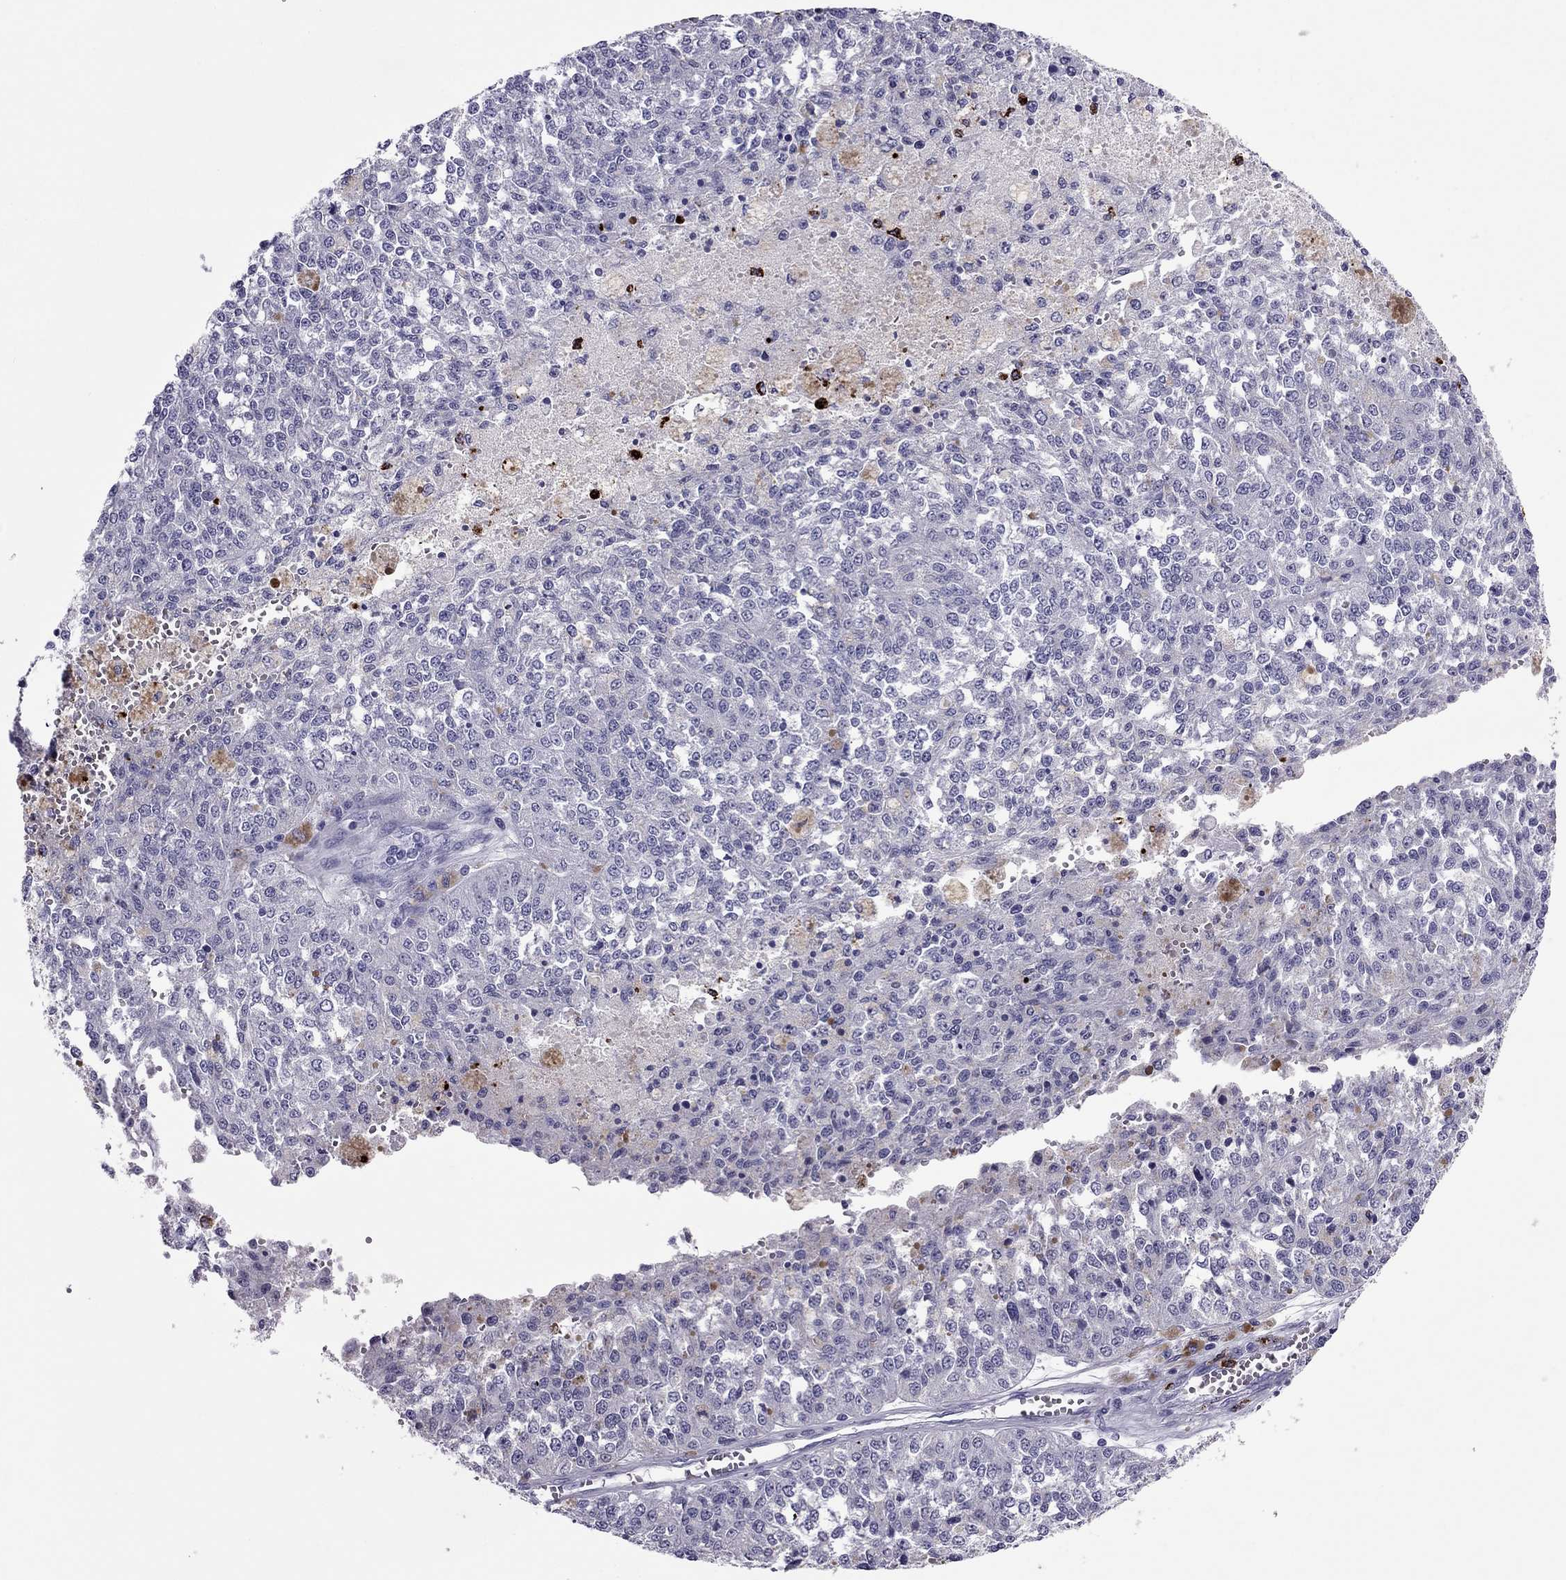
{"staining": {"intensity": "negative", "quantity": "none", "location": "none"}, "tissue": "melanoma", "cell_type": "Tumor cells", "image_type": "cancer", "snomed": [{"axis": "morphology", "description": "Malignant melanoma, Metastatic site"}, {"axis": "topography", "description": "Lymph node"}], "caption": "DAB (3,3'-diaminobenzidine) immunohistochemical staining of melanoma demonstrates no significant expression in tumor cells. The staining was performed using DAB (3,3'-diaminobenzidine) to visualize the protein expression in brown, while the nuclei were stained in blue with hematoxylin (Magnification: 20x).", "gene": "CCL27", "patient": {"sex": "female", "age": 64}}